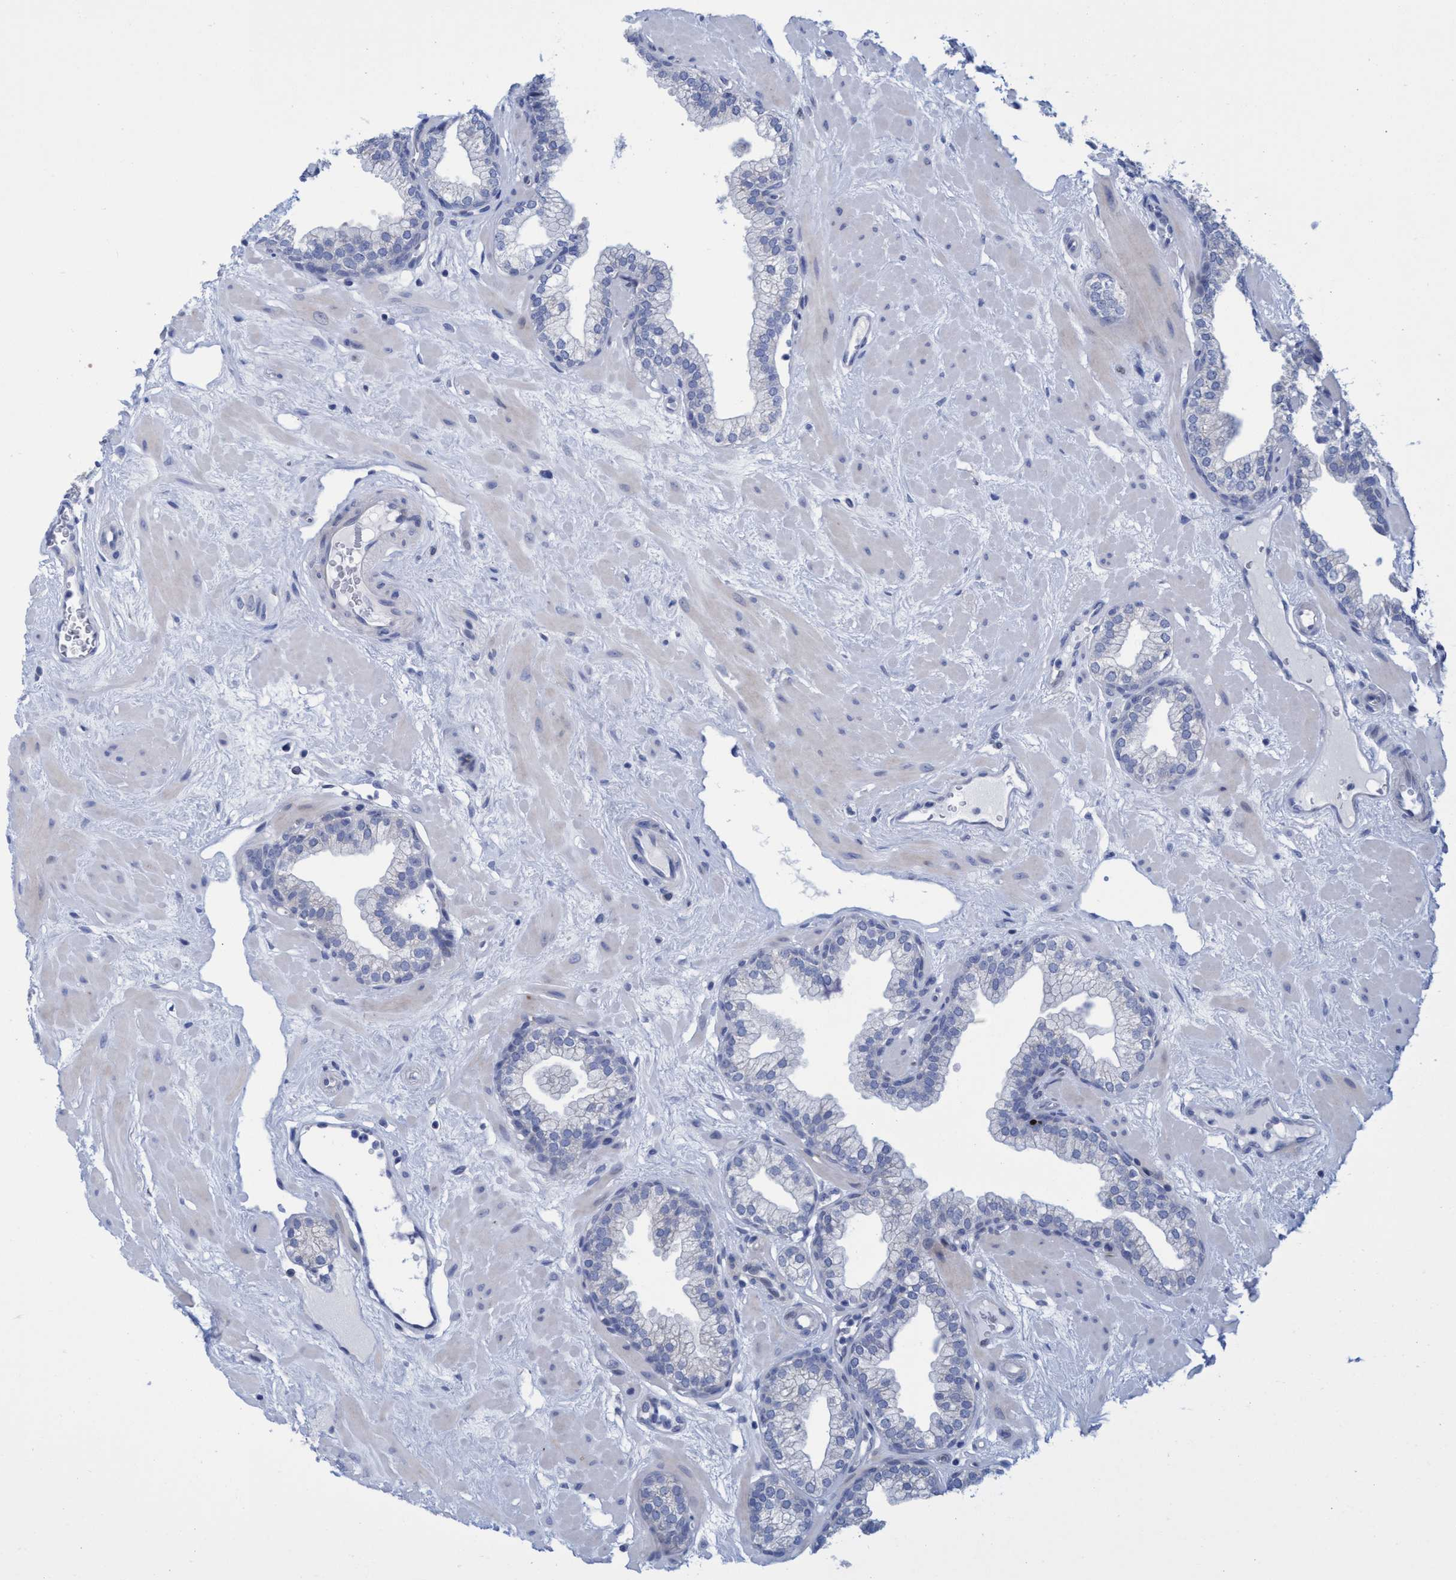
{"staining": {"intensity": "negative", "quantity": "none", "location": "none"}, "tissue": "prostate", "cell_type": "Glandular cells", "image_type": "normal", "snomed": [{"axis": "morphology", "description": "Normal tissue, NOS"}, {"axis": "morphology", "description": "Urothelial carcinoma, Low grade"}, {"axis": "topography", "description": "Urinary bladder"}, {"axis": "topography", "description": "Prostate"}], "caption": "This is an IHC photomicrograph of normal human prostate. There is no positivity in glandular cells.", "gene": "R3HCC1", "patient": {"sex": "male", "age": 60}}